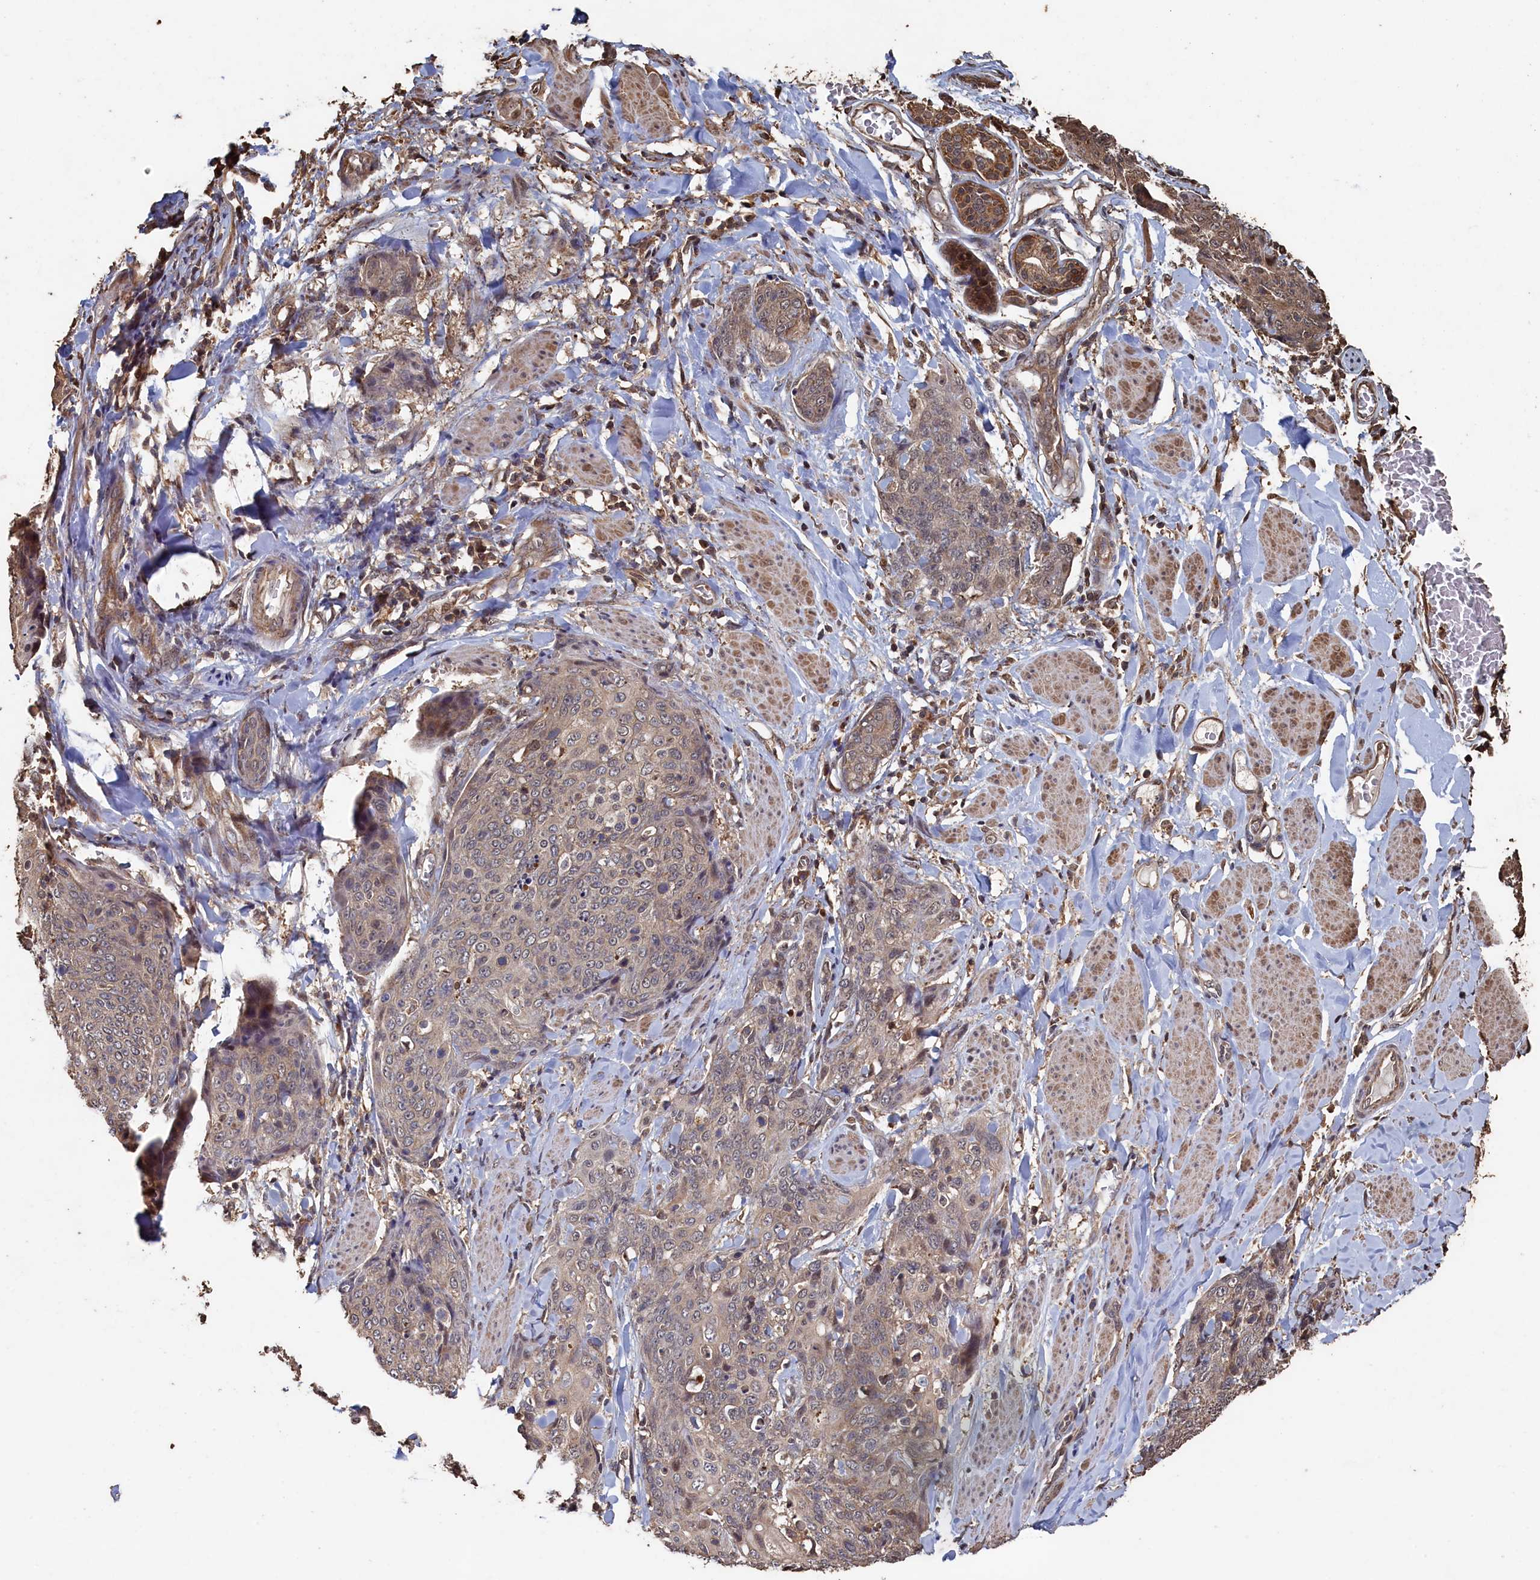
{"staining": {"intensity": "weak", "quantity": "<25%", "location": "cytoplasmic/membranous"}, "tissue": "skin cancer", "cell_type": "Tumor cells", "image_type": "cancer", "snomed": [{"axis": "morphology", "description": "Squamous cell carcinoma, NOS"}, {"axis": "topography", "description": "Skin"}, {"axis": "topography", "description": "Vulva"}], "caption": "This is an IHC histopathology image of skin squamous cell carcinoma. There is no staining in tumor cells.", "gene": "PIGN", "patient": {"sex": "female", "age": 85}}